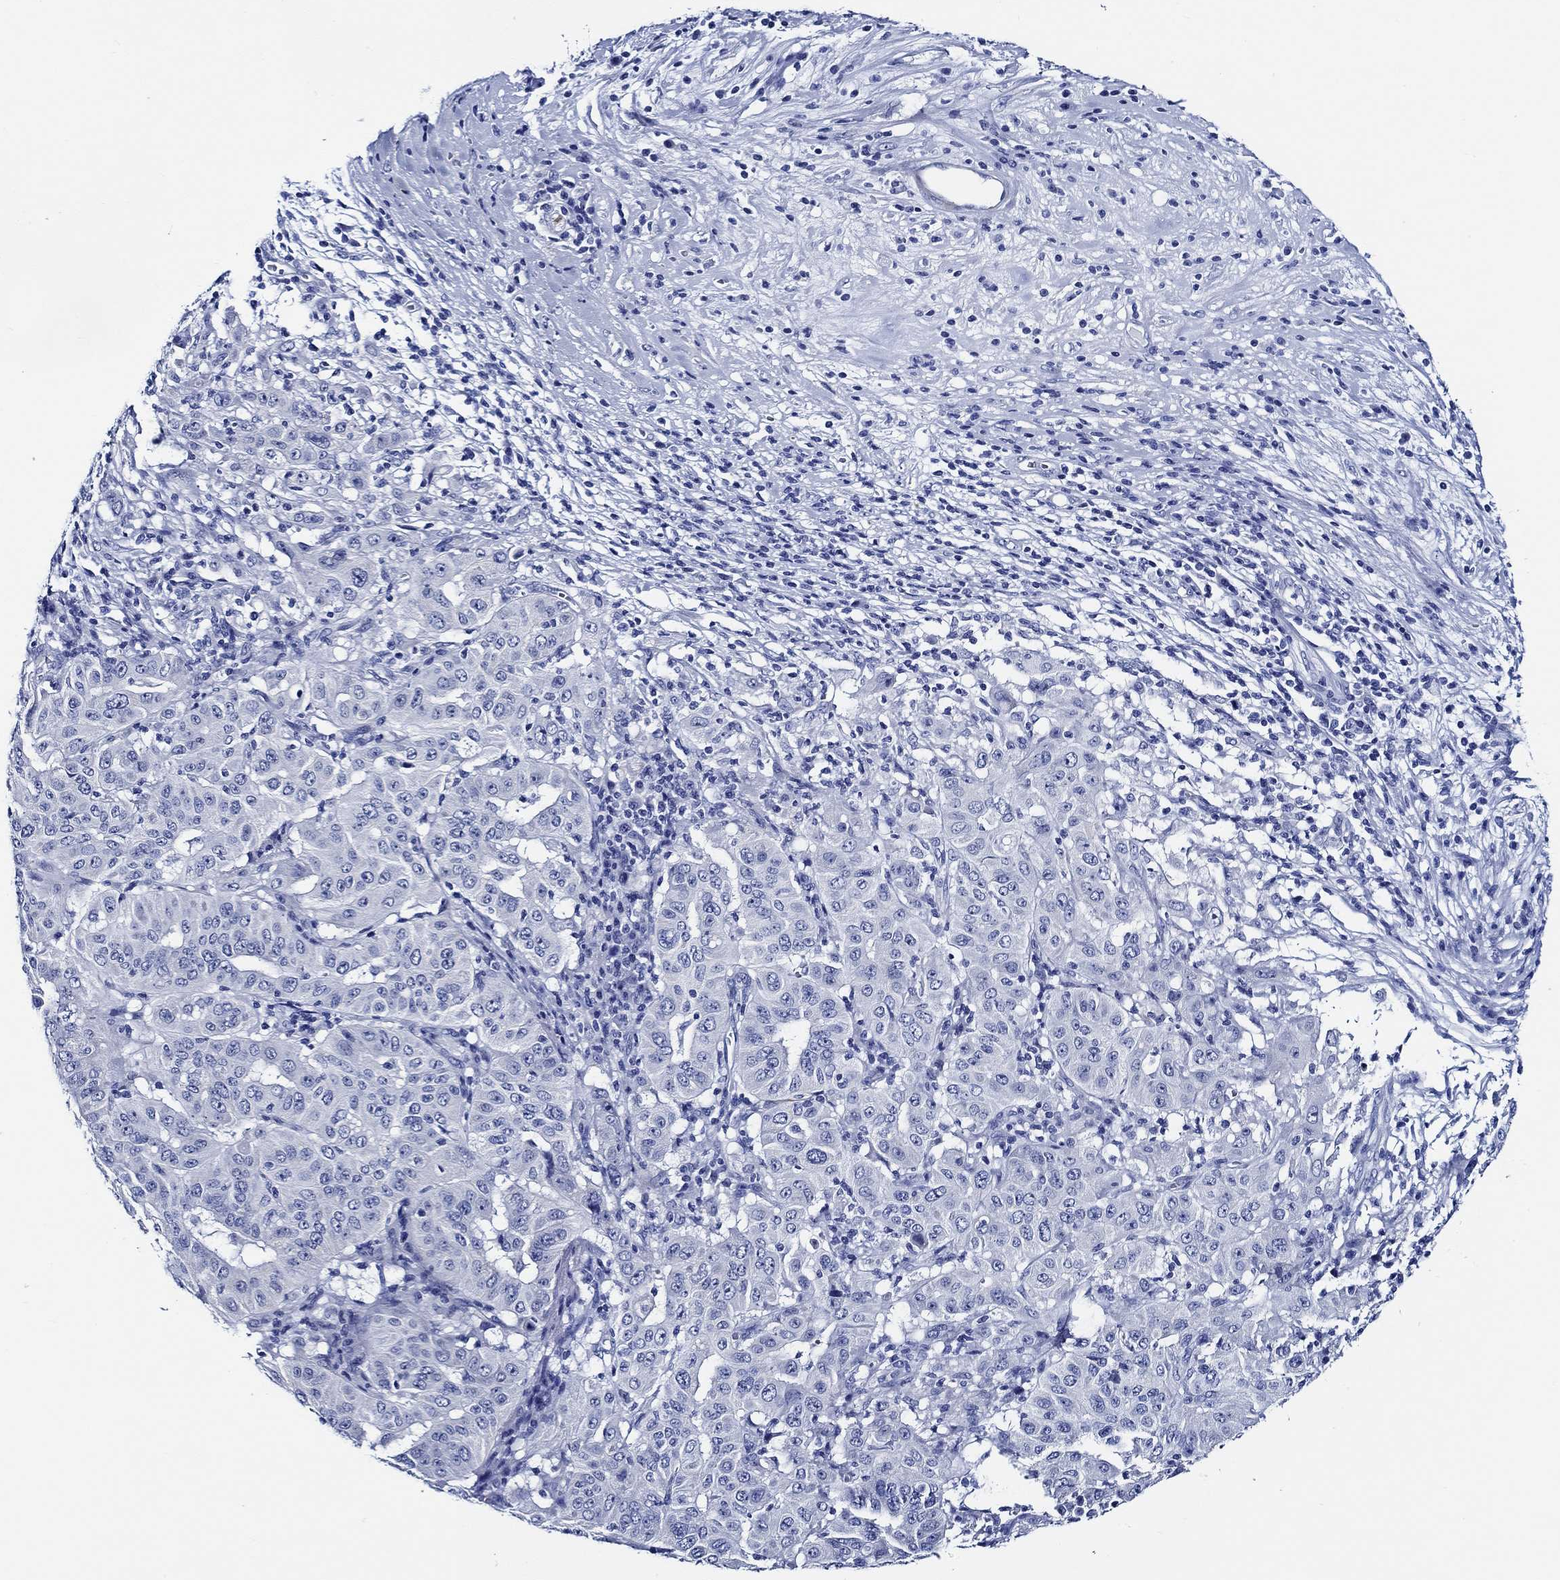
{"staining": {"intensity": "negative", "quantity": "none", "location": "none"}, "tissue": "pancreatic cancer", "cell_type": "Tumor cells", "image_type": "cancer", "snomed": [{"axis": "morphology", "description": "Adenocarcinoma, NOS"}, {"axis": "topography", "description": "Pancreas"}], "caption": "IHC of human pancreatic cancer (adenocarcinoma) exhibits no staining in tumor cells.", "gene": "WDR62", "patient": {"sex": "male", "age": 63}}